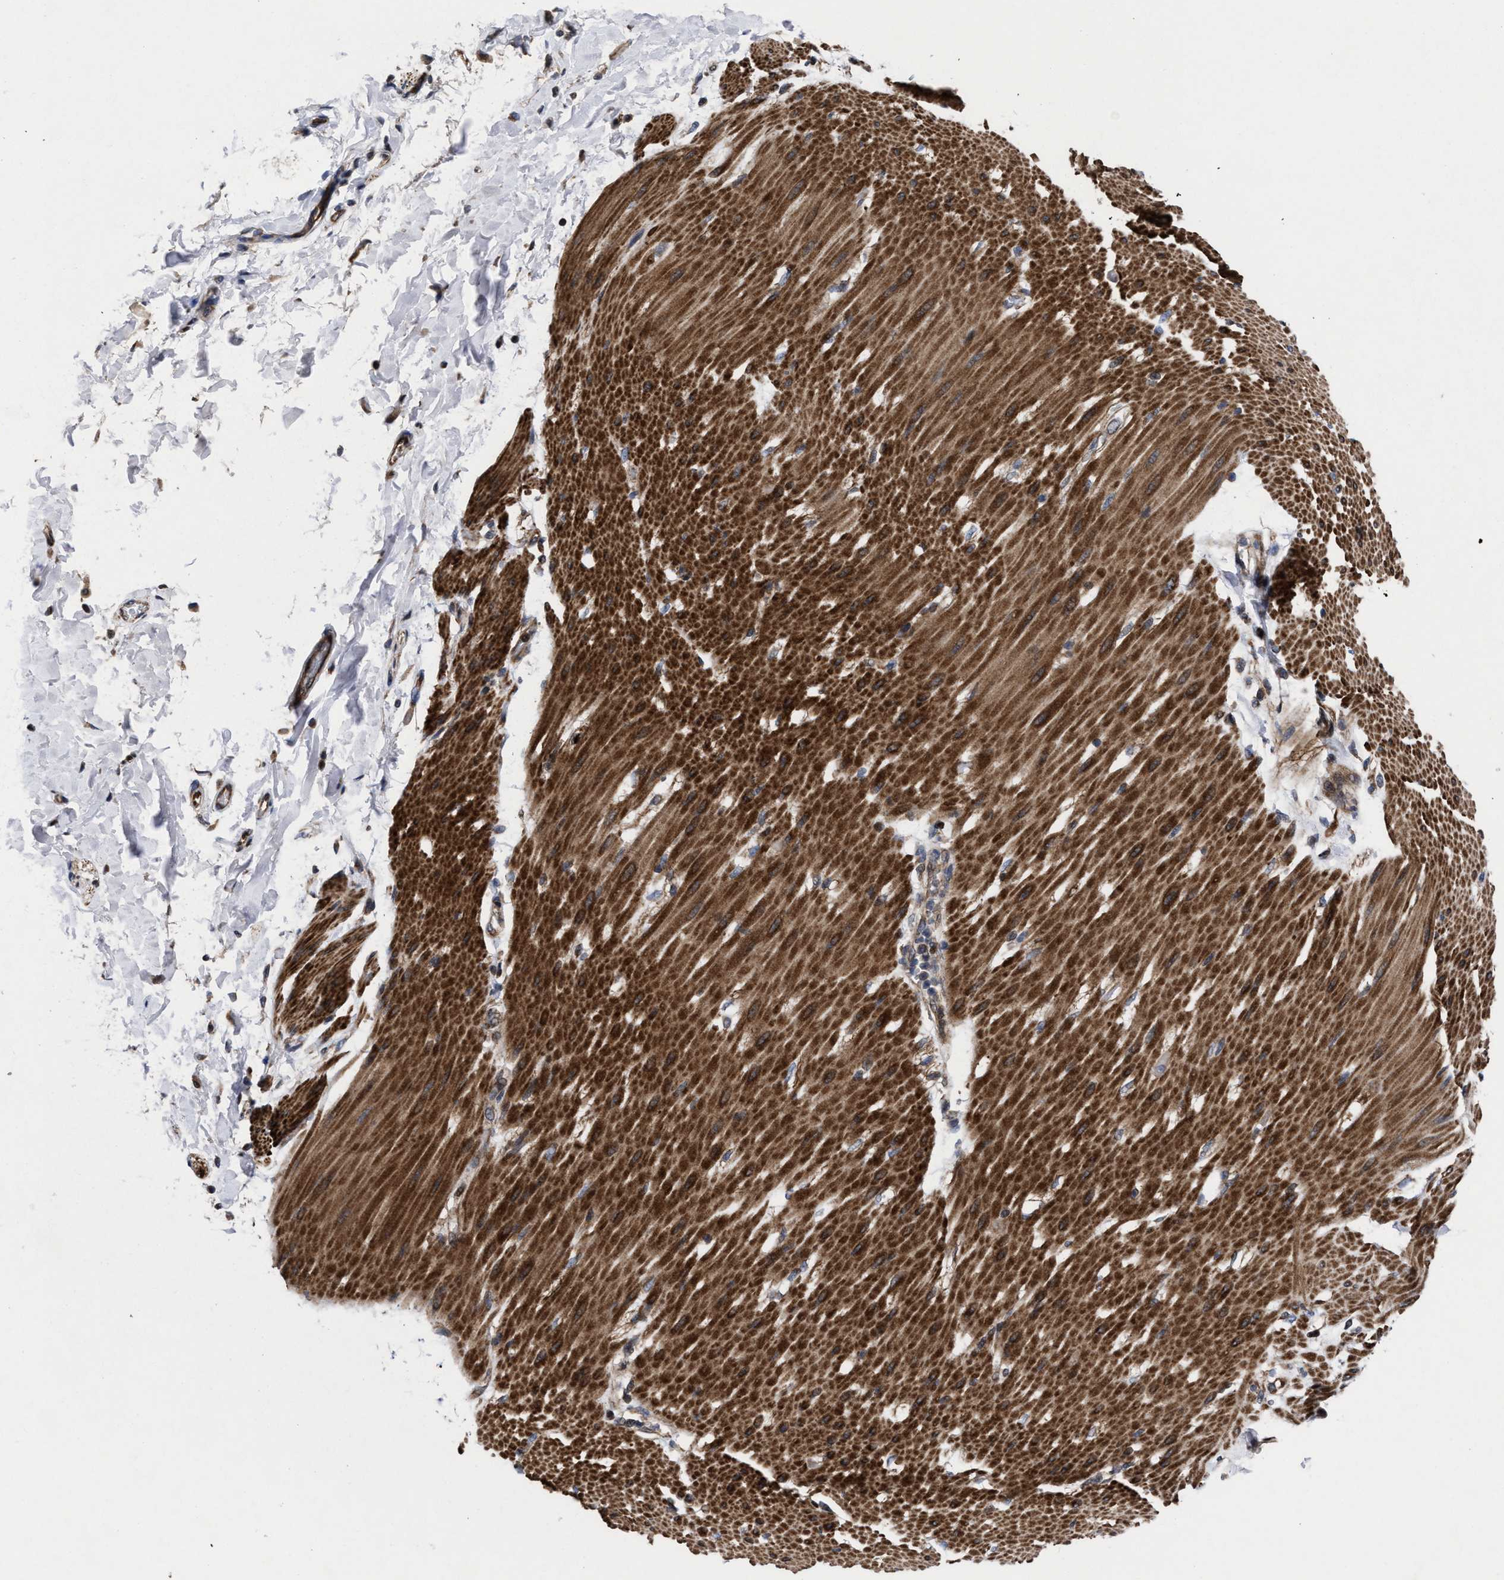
{"staining": {"intensity": "negative", "quantity": "none", "location": "none"}, "tissue": "adipose tissue", "cell_type": "Adipocytes", "image_type": "normal", "snomed": [{"axis": "morphology", "description": "Normal tissue, NOS"}, {"axis": "morphology", "description": "Adenocarcinoma, NOS"}, {"axis": "topography", "description": "Duodenum"}, {"axis": "topography", "description": "Peripheral nerve tissue"}], "caption": "An immunohistochemistry histopathology image of normal adipose tissue is shown. There is no staining in adipocytes of adipose tissue.", "gene": "MRPL50", "patient": {"sex": "female", "age": 60}}